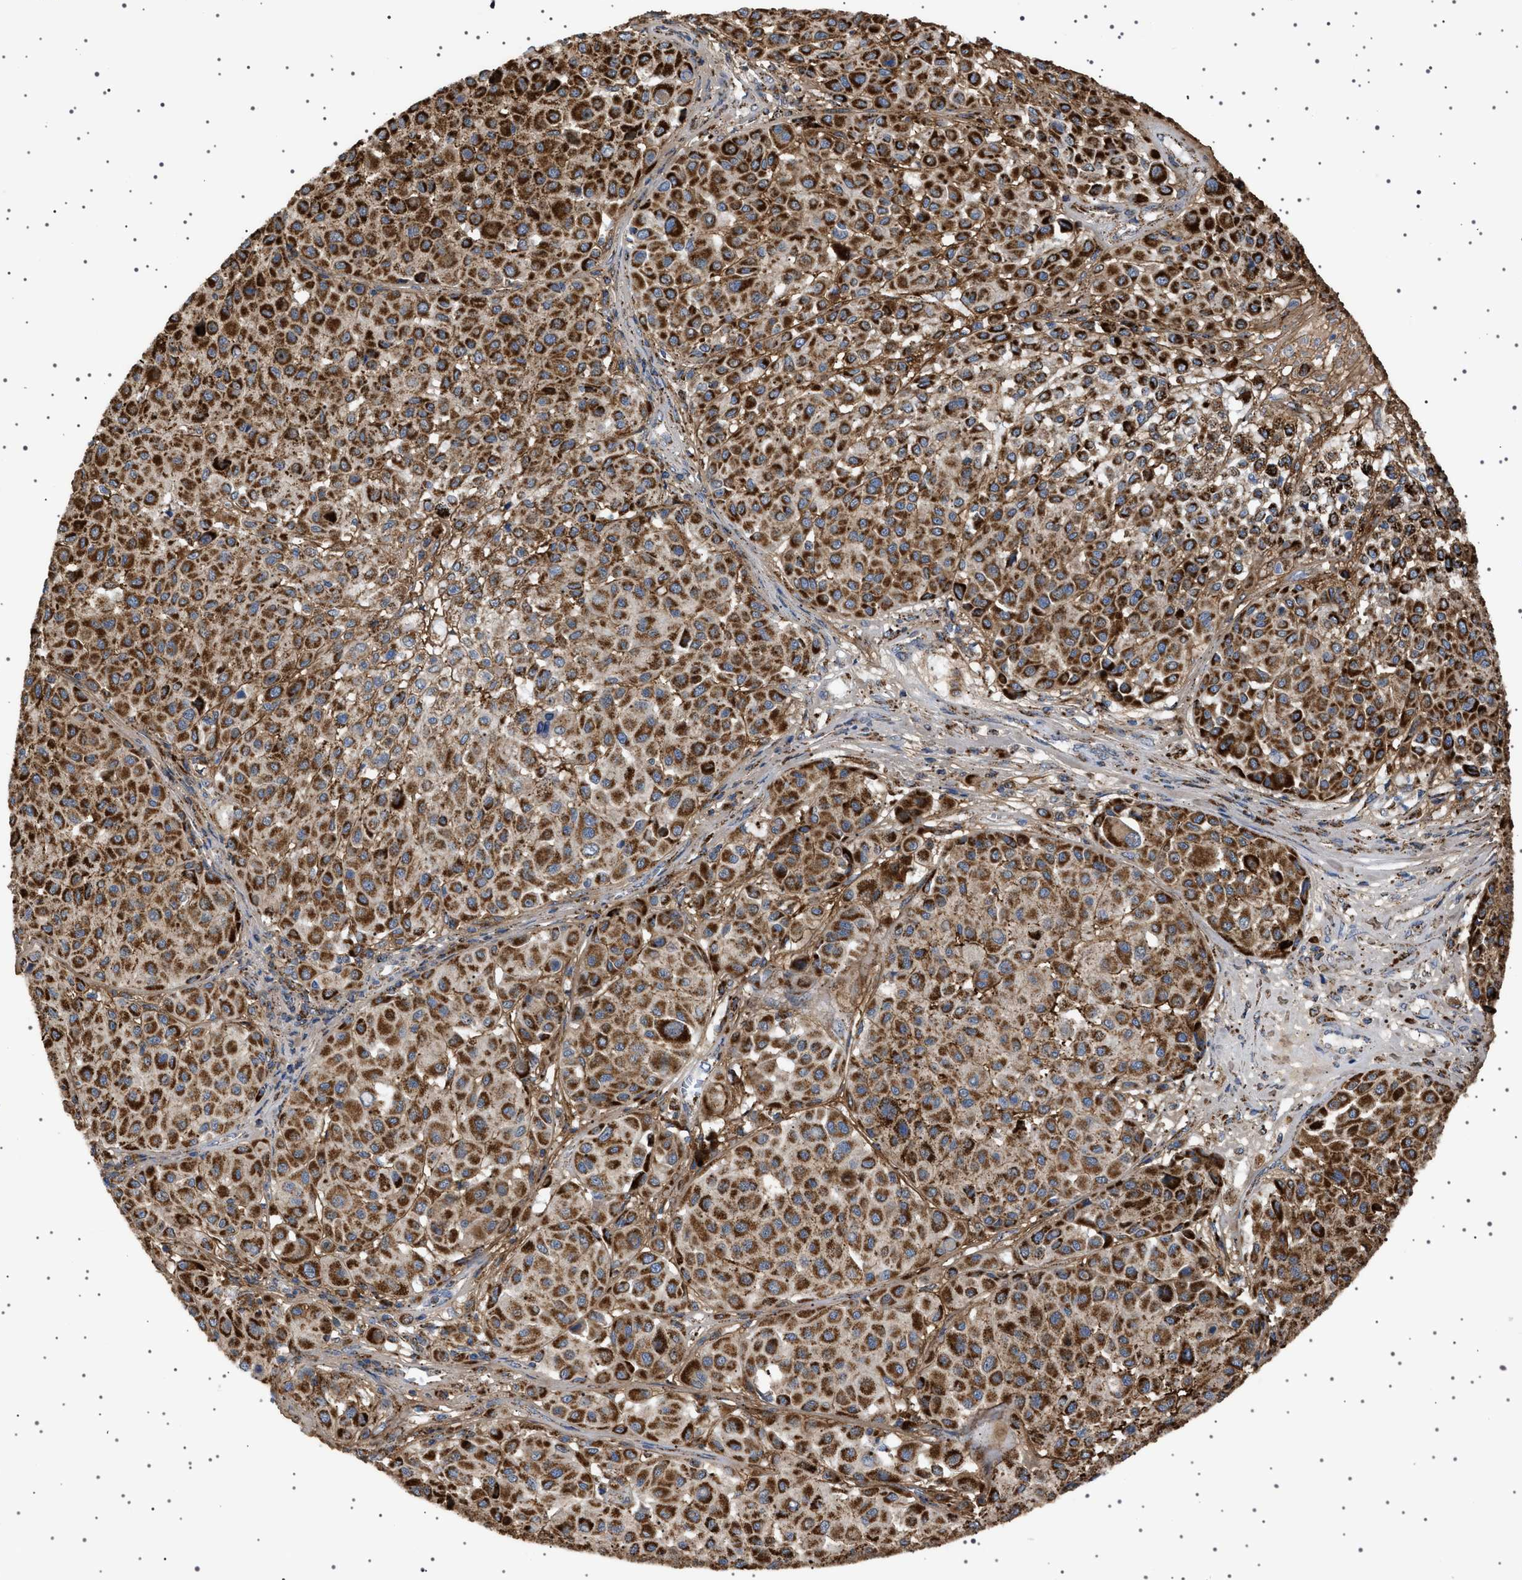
{"staining": {"intensity": "strong", "quantity": ">75%", "location": "cytoplasmic/membranous"}, "tissue": "melanoma", "cell_type": "Tumor cells", "image_type": "cancer", "snomed": [{"axis": "morphology", "description": "Malignant melanoma, Metastatic site"}, {"axis": "topography", "description": "Soft tissue"}], "caption": "This is a photomicrograph of IHC staining of malignant melanoma (metastatic site), which shows strong staining in the cytoplasmic/membranous of tumor cells.", "gene": "UBXN8", "patient": {"sex": "male", "age": 41}}